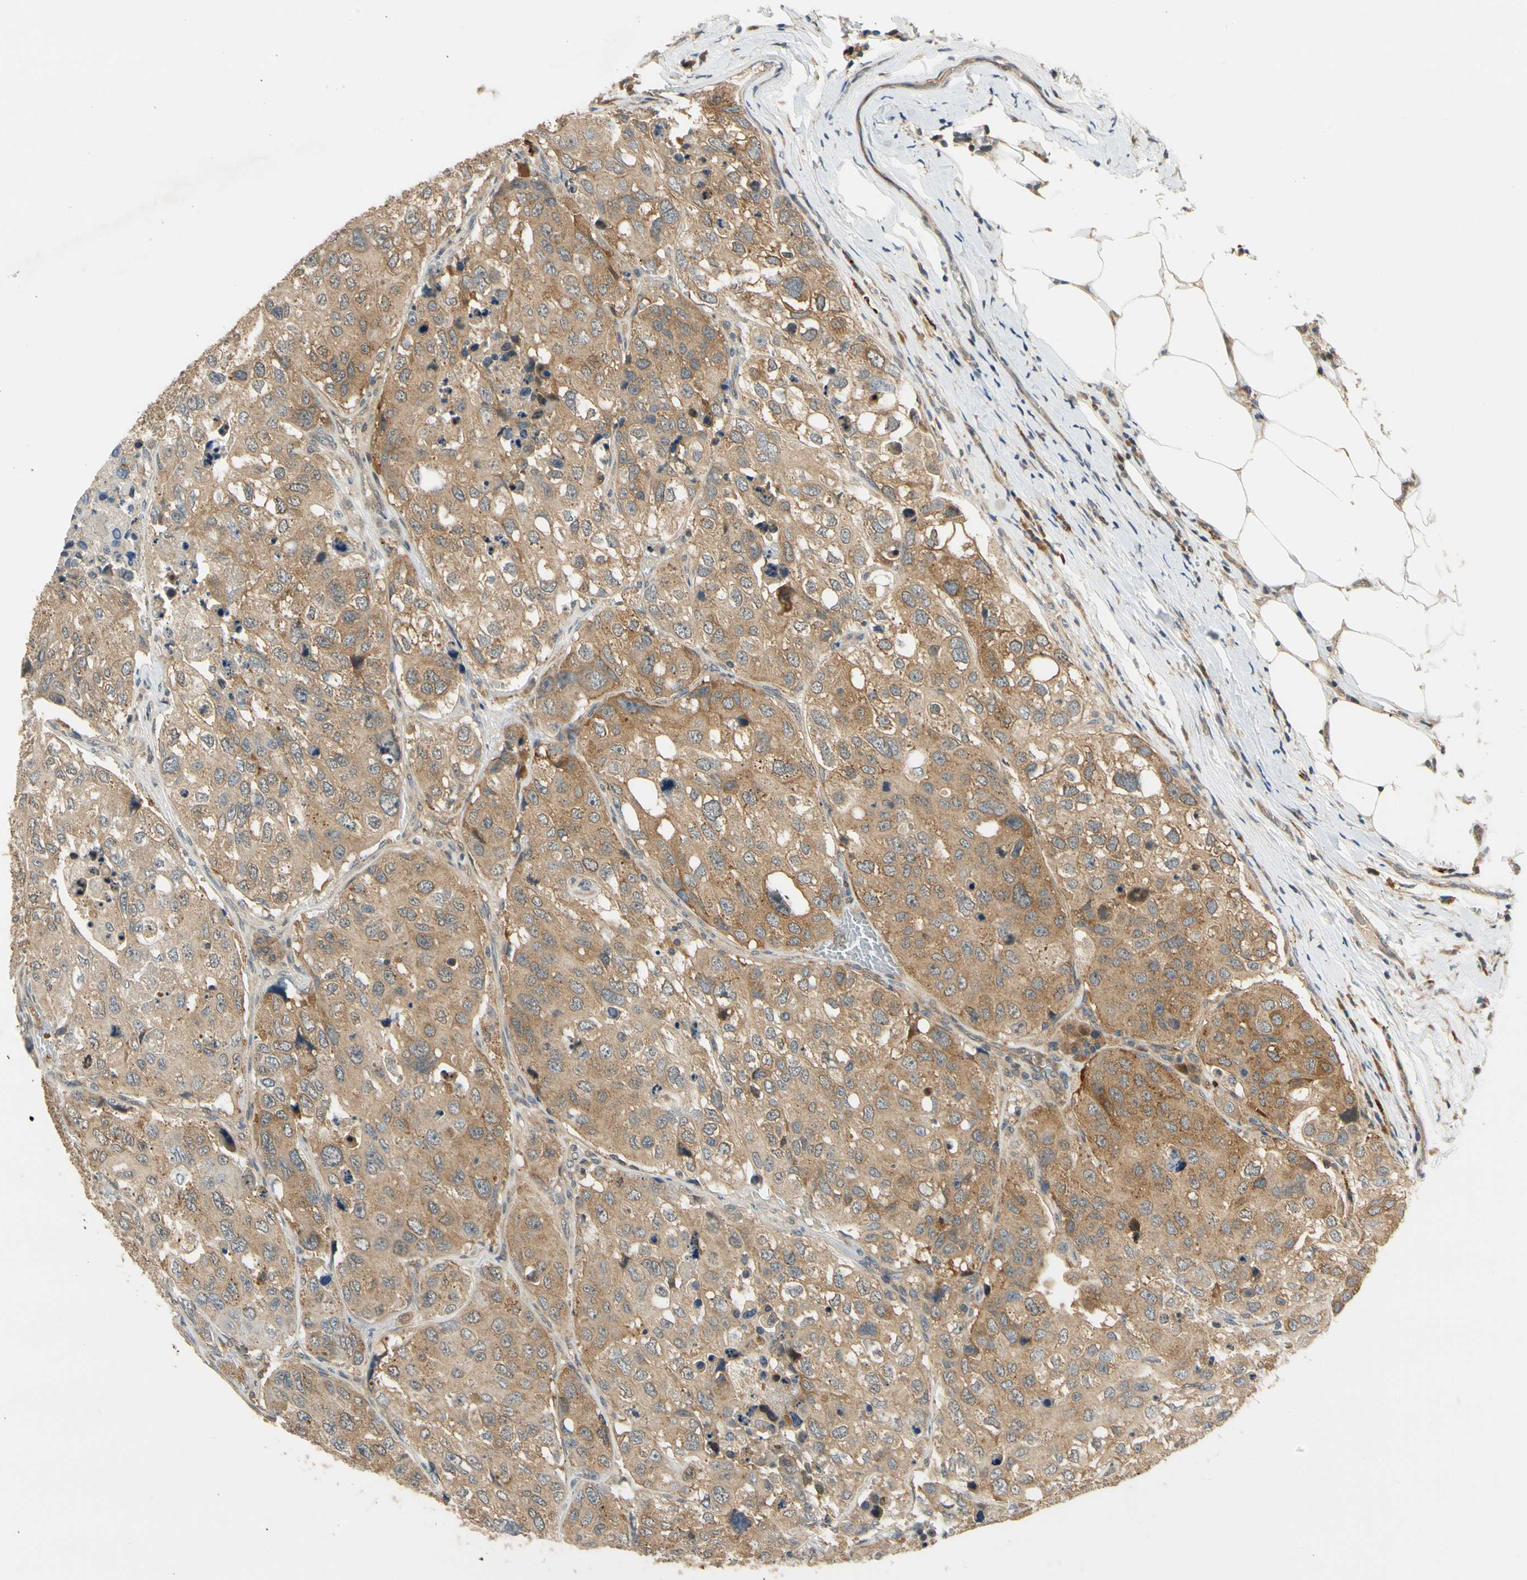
{"staining": {"intensity": "moderate", "quantity": ">75%", "location": "cytoplasmic/membranous"}, "tissue": "urothelial cancer", "cell_type": "Tumor cells", "image_type": "cancer", "snomed": [{"axis": "morphology", "description": "Urothelial carcinoma, High grade"}, {"axis": "topography", "description": "Lymph node"}, {"axis": "topography", "description": "Urinary bladder"}], "caption": "A brown stain labels moderate cytoplasmic/membranous expression of a protein in urothelial carcinoma (high-grade) tumor cells.", "gene": "ANKHD1", "patient": {"sex": "male", "age": 51}}